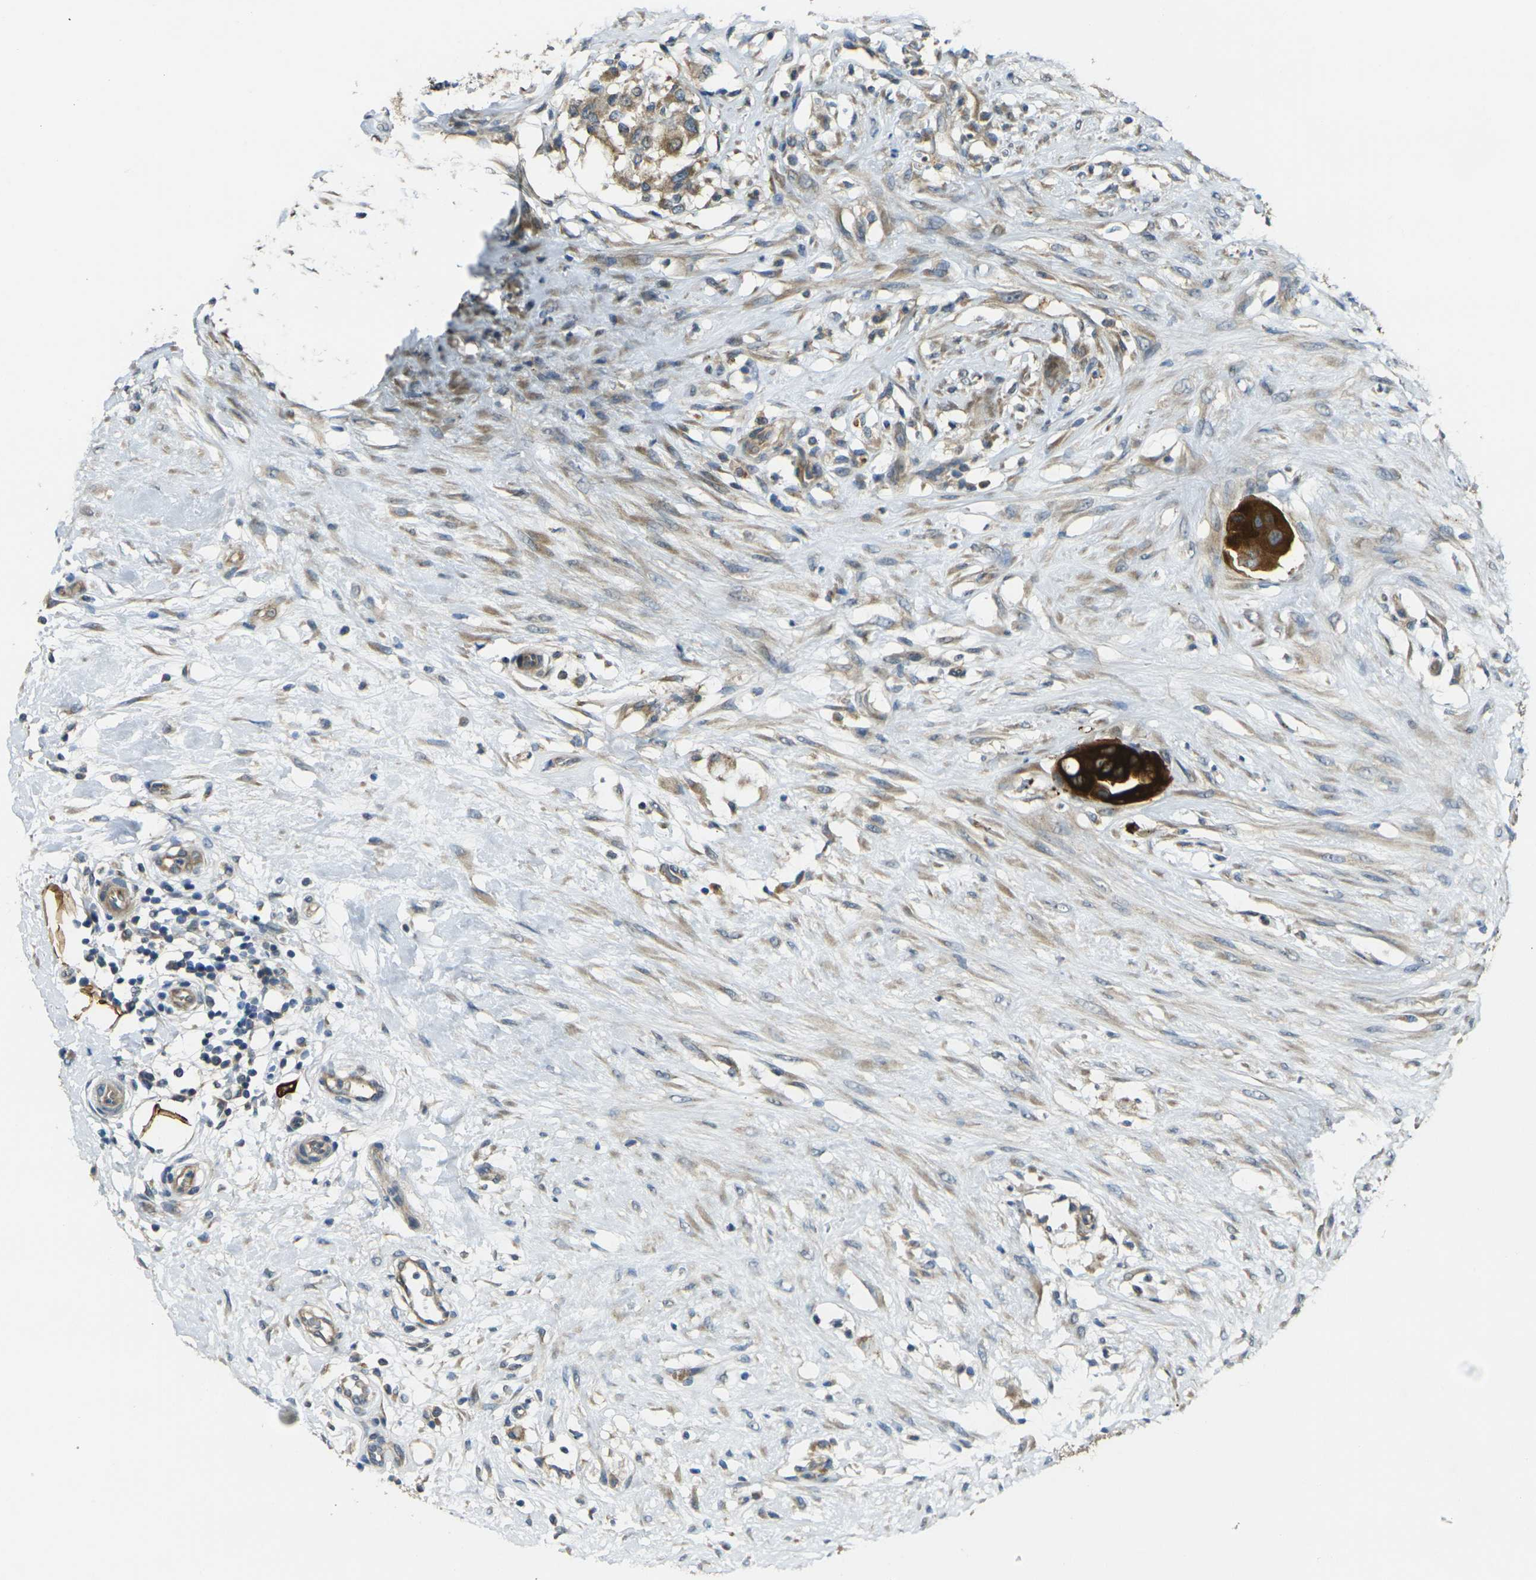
{"staining": {"intensity": "strong", "quantity": "25%-75%", "location": "cytoplasmic/membranous"}, "tissue": "breast cancer", "cell_type": "Tumor cells", "image_type": "cancer", "snomed": [{"axis": "morphology", "description": "Duct carcinoma"}, {"axis": "topography", "description": "Breast"}], "caption": "Breast cancer (infiltrating ductal carcinoma) stained with a brown dye exhibits strong cytoplasmic/membranous positive expression in approximately 25%-75% of tumor cells.", "gene": "GNA12", "patient": {"sex": "female", "age": 40}}